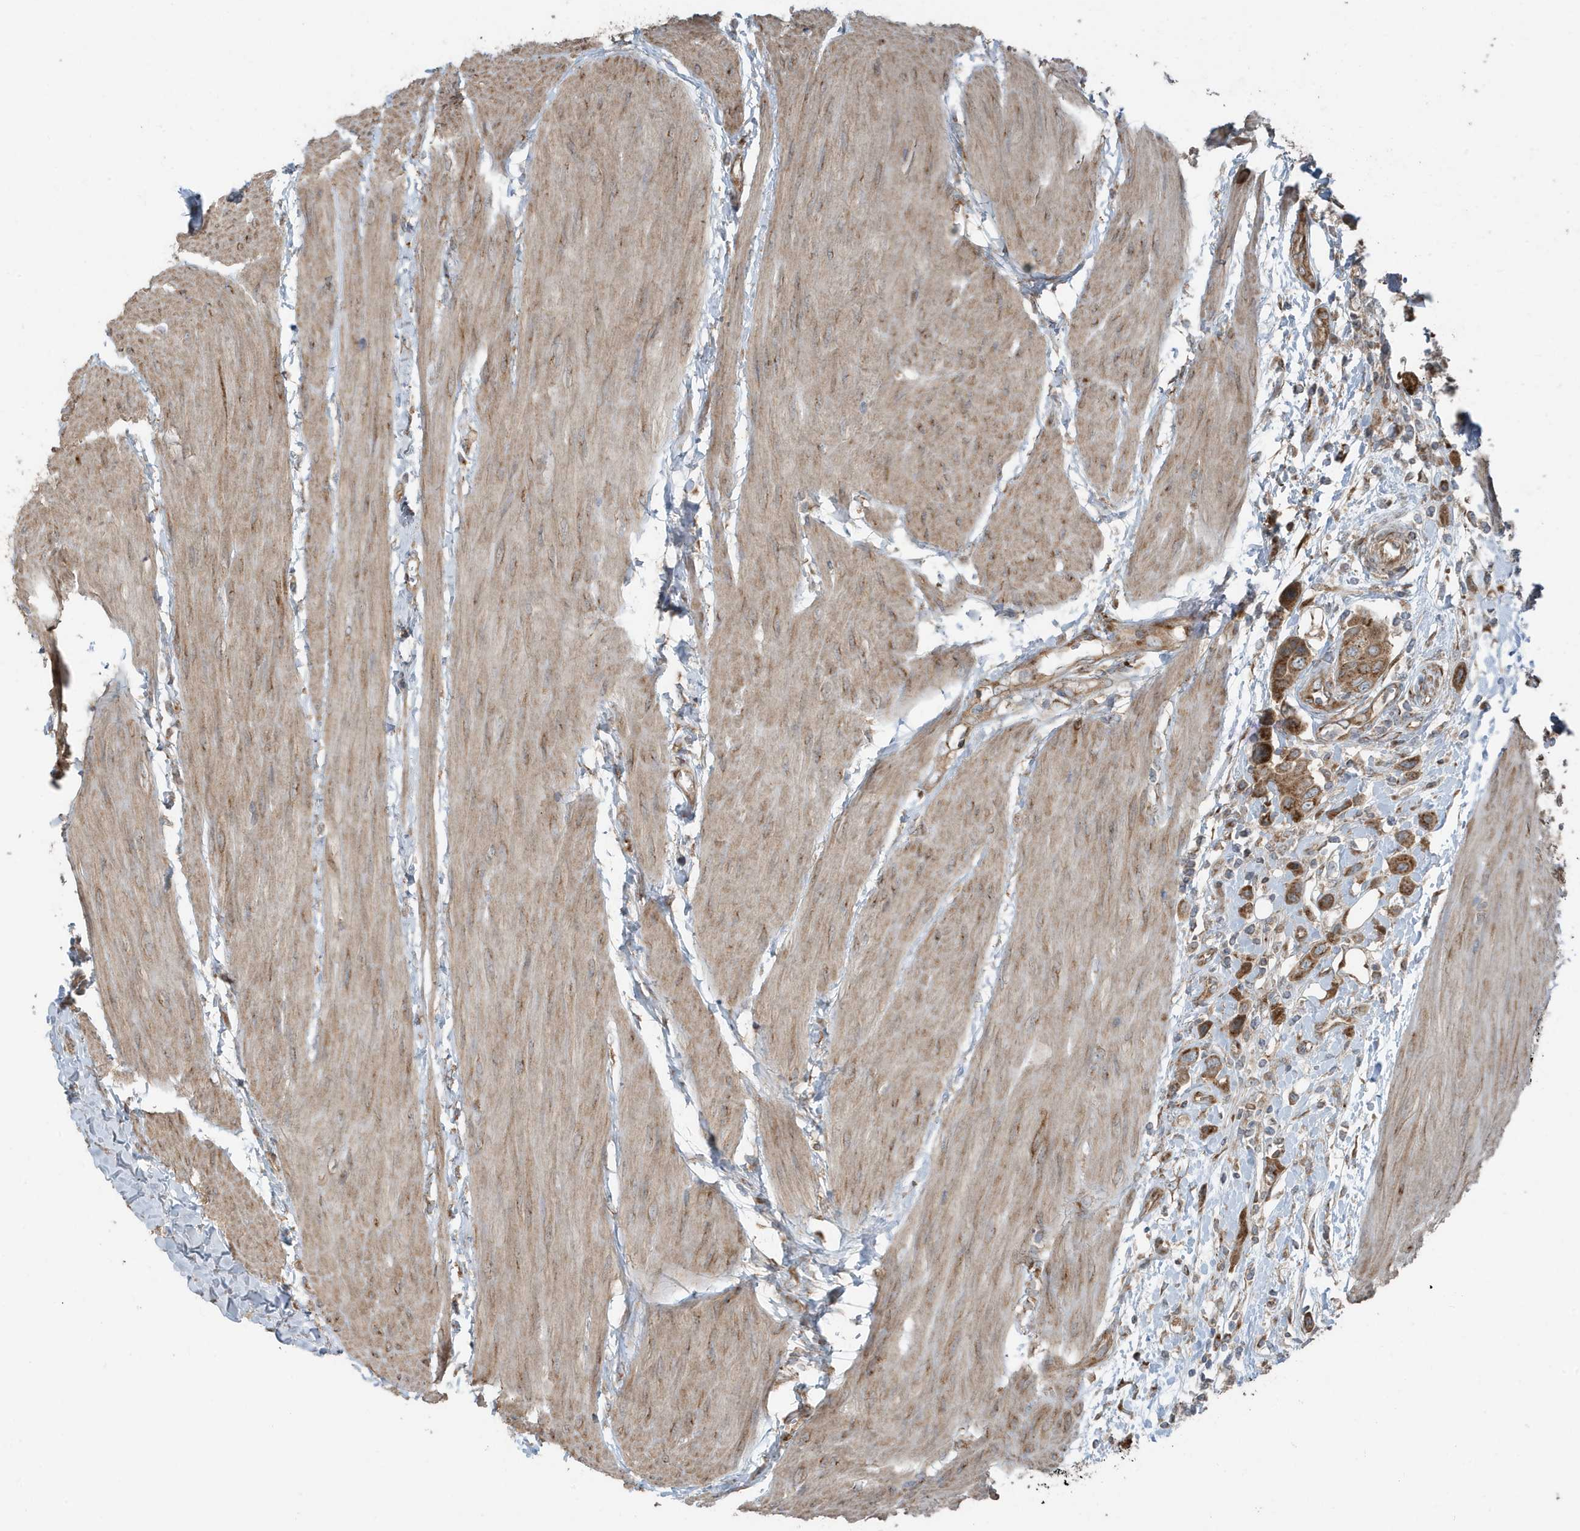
{"staining": {"intensity": "moderate", "quantity": ">75%", "location": "cytoplasmic/membranous"}, "tissue": "urothelial cancer", "cell_type": "Tumor cells", "image_type": "cancer", "snomed": [{"axis": "morphology", "description": "Urothelial carcinoma, High grade"}, {"axis": "topography", "description": "Urinary bladder"}], "caption": "Protein expression analysis of urothelial carcinoma (high-grade) exhibits moderate cytoplasmic/membranous positivity in approximately >75% of tumor cells.", "gene": "GOLGA4", "patient": {"sex": "male", "age": 50}}